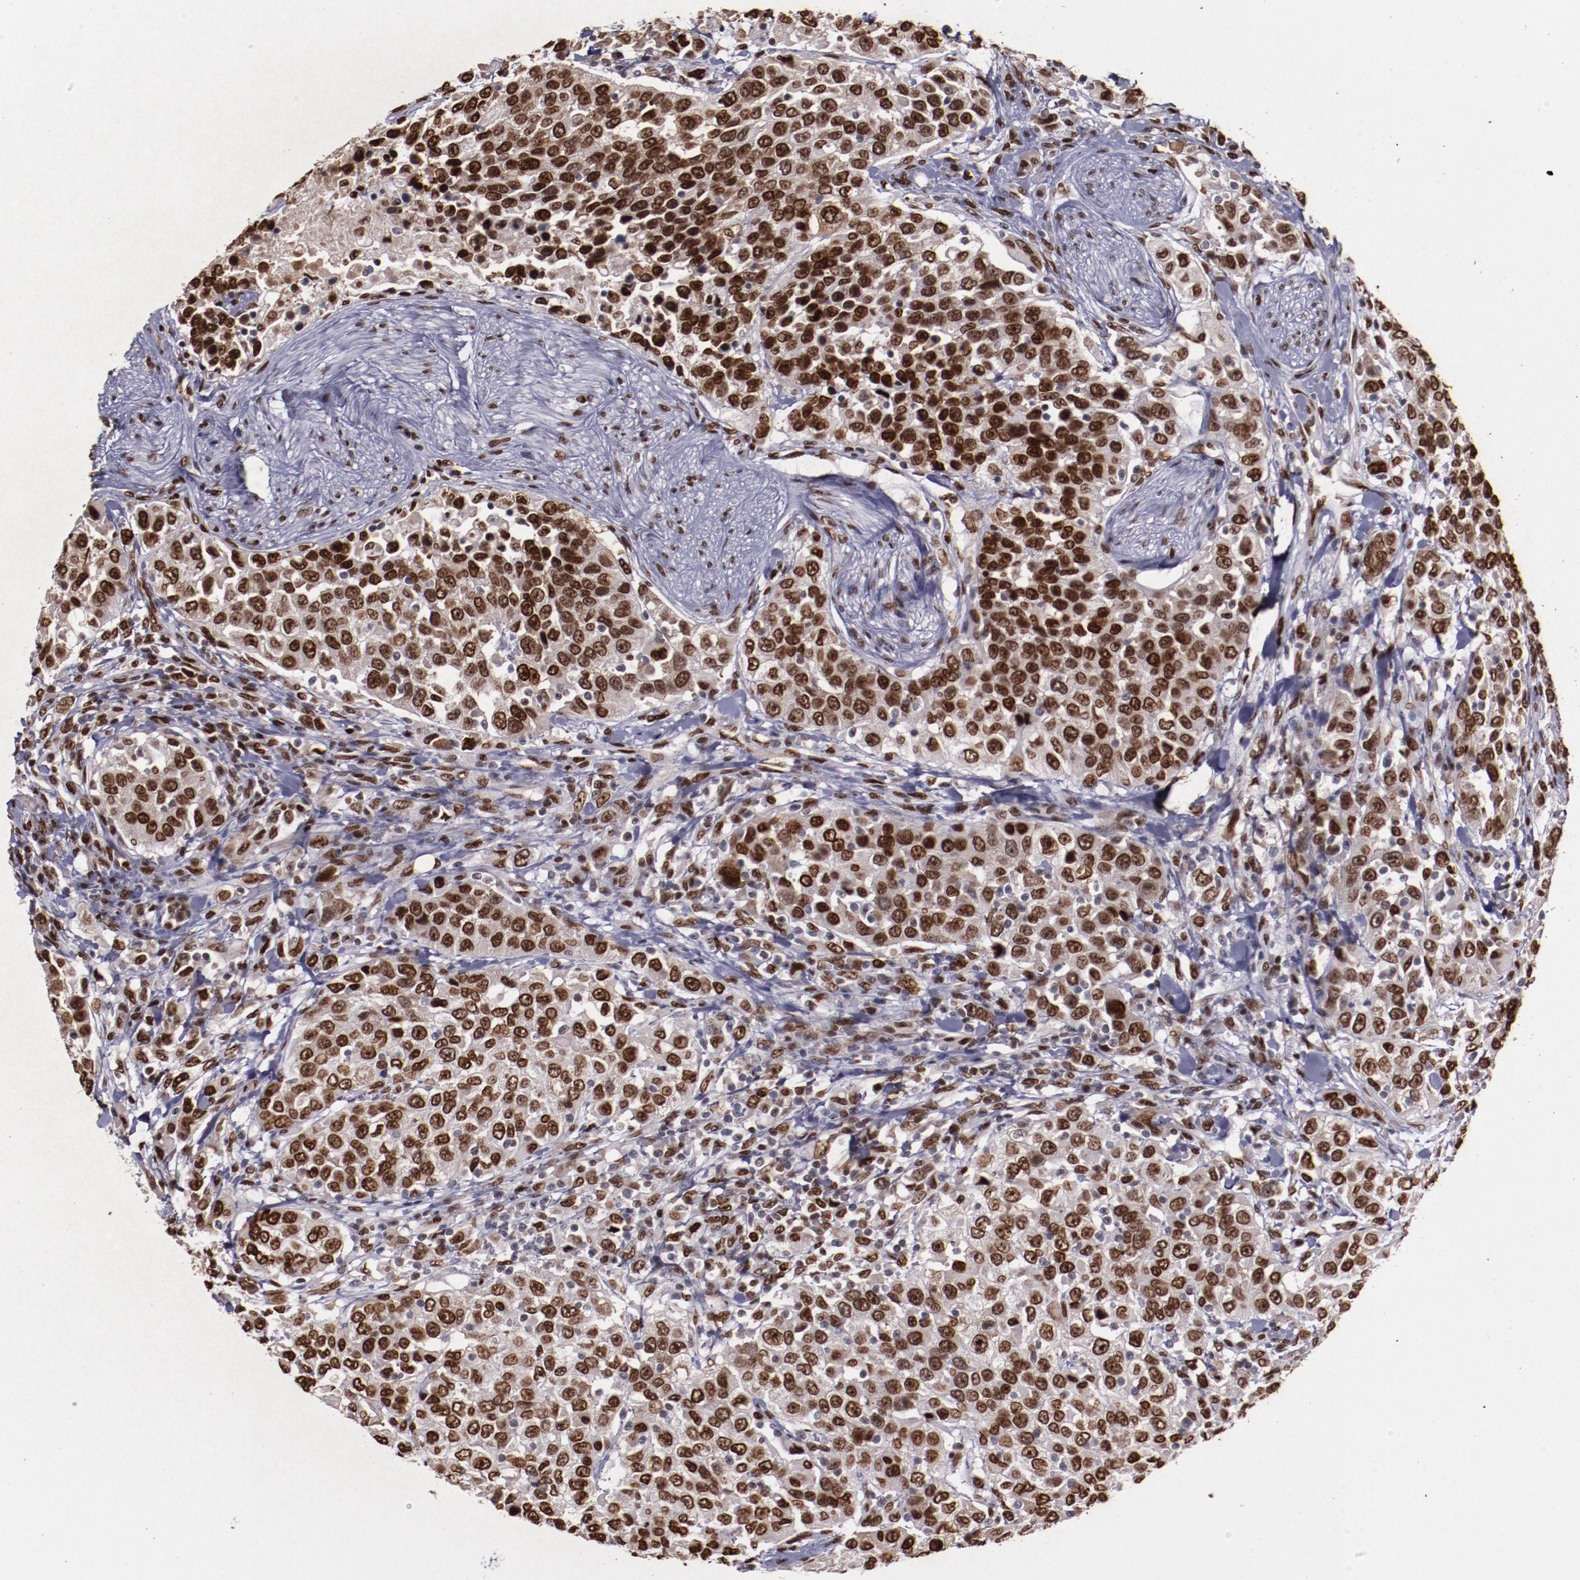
{"staining": {"intensity": "strong", "quantity": ">75%", "location": "nuclear"}, "tissue": "urothelial cancer", "cell_type": "Tumor cells", "image_type": "cancer", "snomed": [{"axis": "morphology", "description": "Urothelial carcinoma, High grade"}, {"axis": "topography", "description": "Urinary bladder"}], "caption": "A high amount of strong nuclear expression is appreciated in approximately >75% of tumor cells in urothelial cancer tissue.", "gene": "APEX1", "patient": {"sex": "female", "age": 80}}